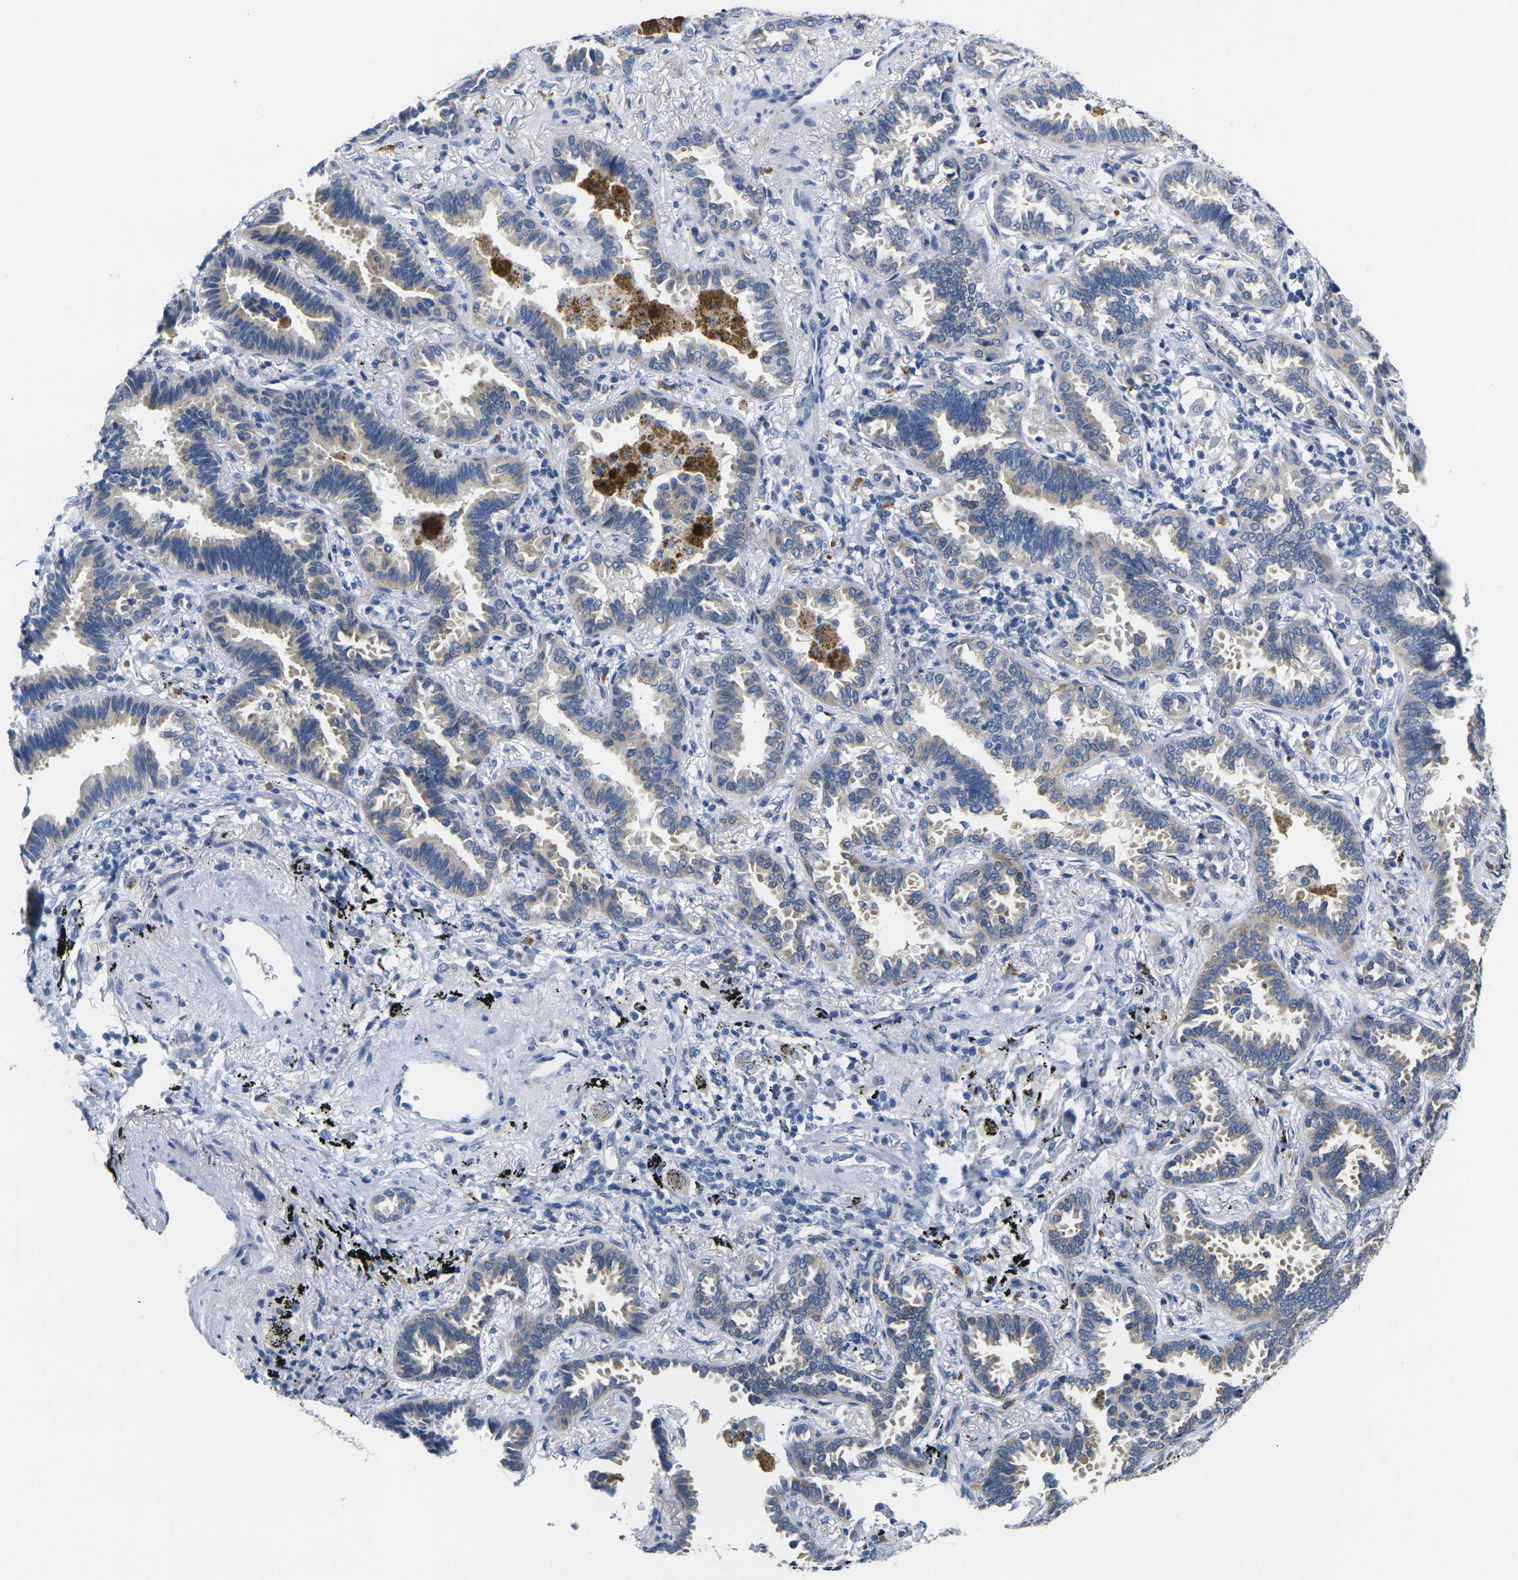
{"staining": {"intensity": "negative", "quantity": "none", "location": "none"}, "tissue": "lung cancer", "cell_type": "Tumor cells", "image_type": "cancer", "snomed": [{"axis": "morphology", "description": "Normal tissue, NOS"}, {"axis": "morphology", "description": "Adenocarcinoma, NOS"}, {"axis": "topography", "description": "Lung"}], "caption": "Micrograph shows no significant protein positivity in tumor cells of lung cancer.", "gene": "NOCT", "patient": {"sex": "male", "age": 59}}